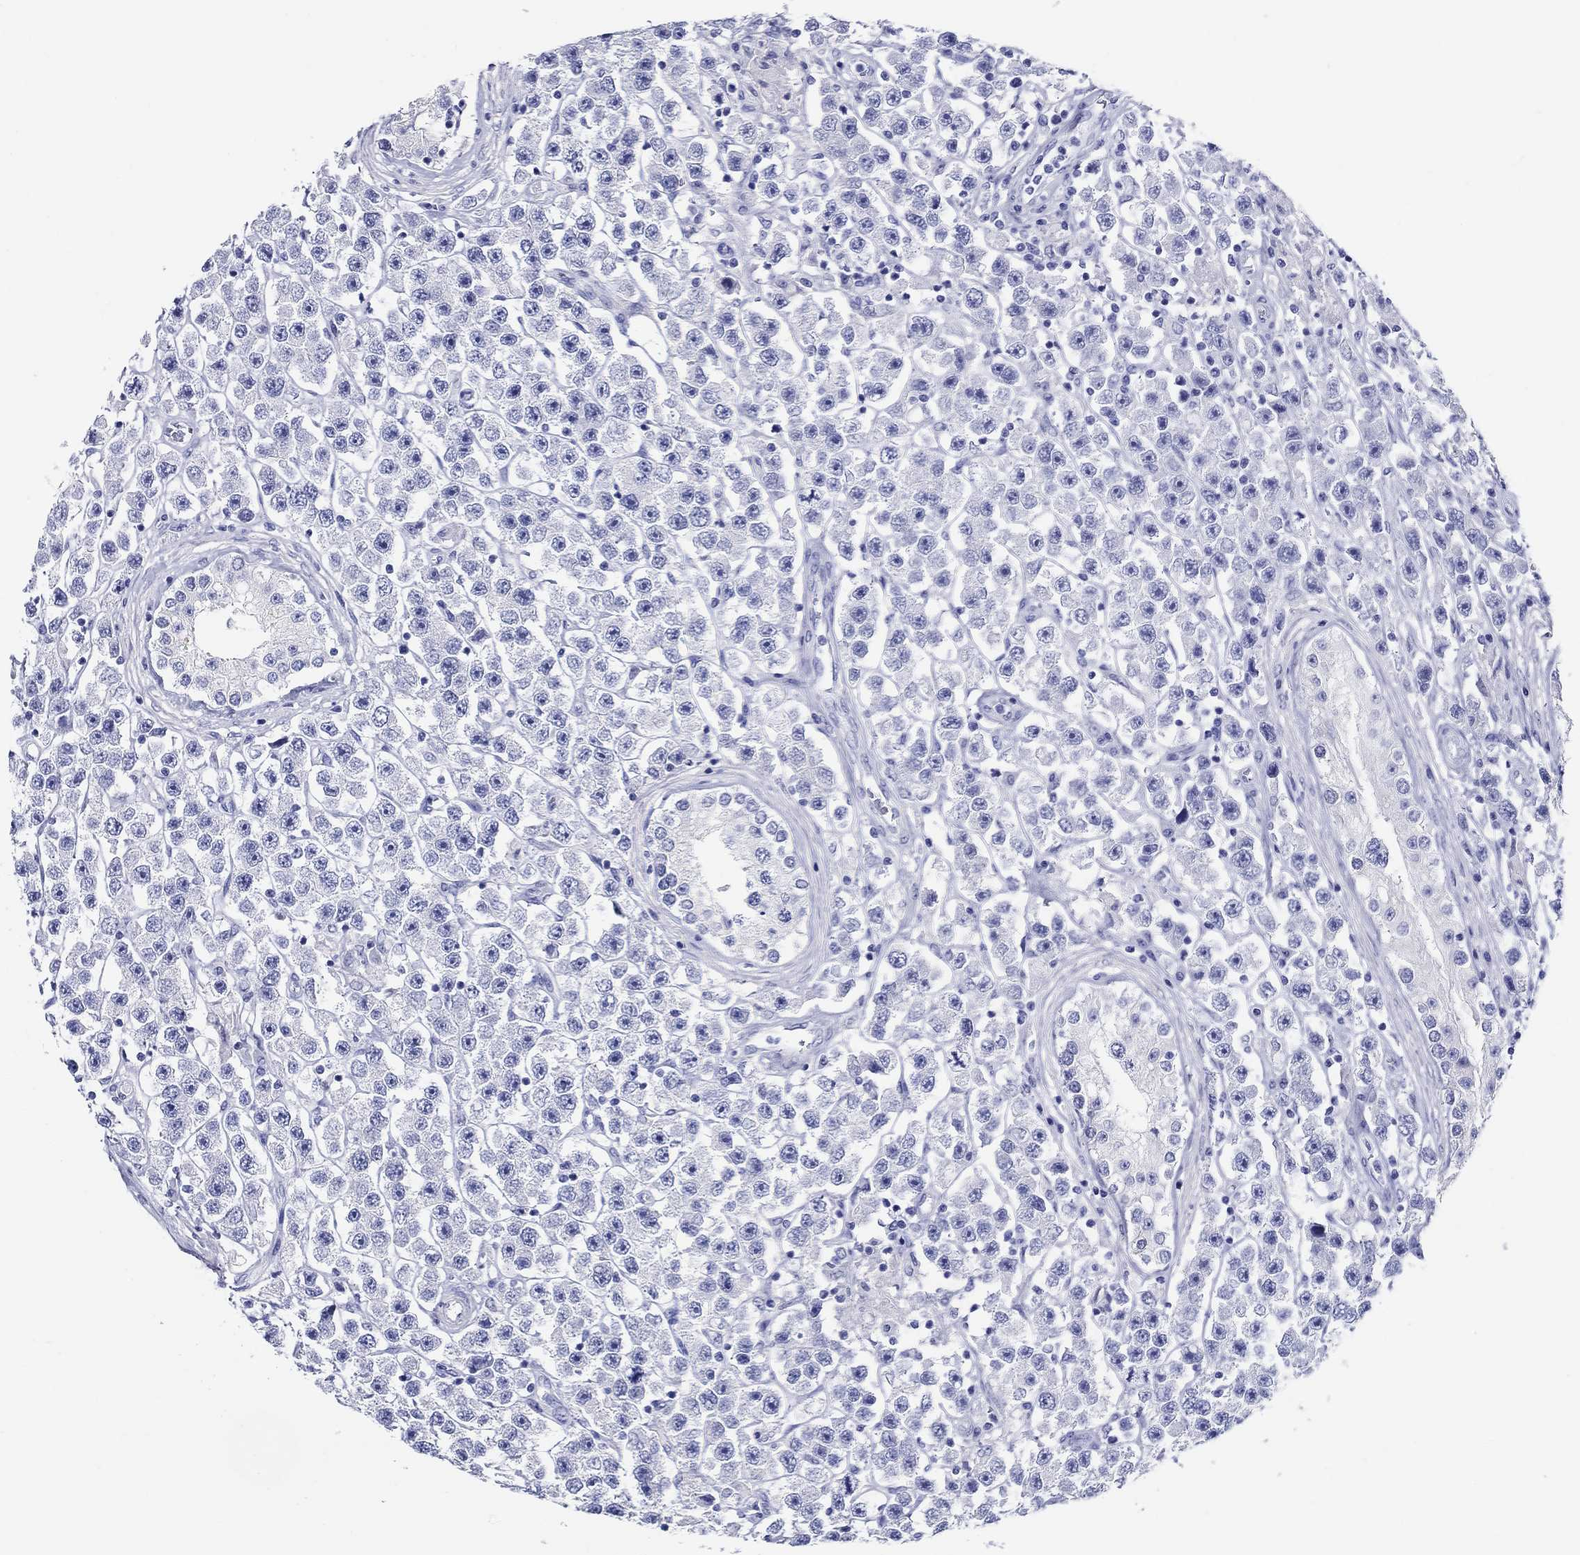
{"staining": {"intensity": "negative", "quantity": "none", "location": "none"}, "tissue": "testis cancer", "cell_type": "Tumor cells", "image_type": "cancer", "snomed": [{"axis": "morphology", "description": "Seminoma, NOS"}, {"axis": "topography", "description": "Testis"}], "caption": "DAB immunohistochemical staining of testis cancer shows no significant expression in tumor cells.", "gene": "CRYGS", "patient": {"sex": "male", "age": 45}}